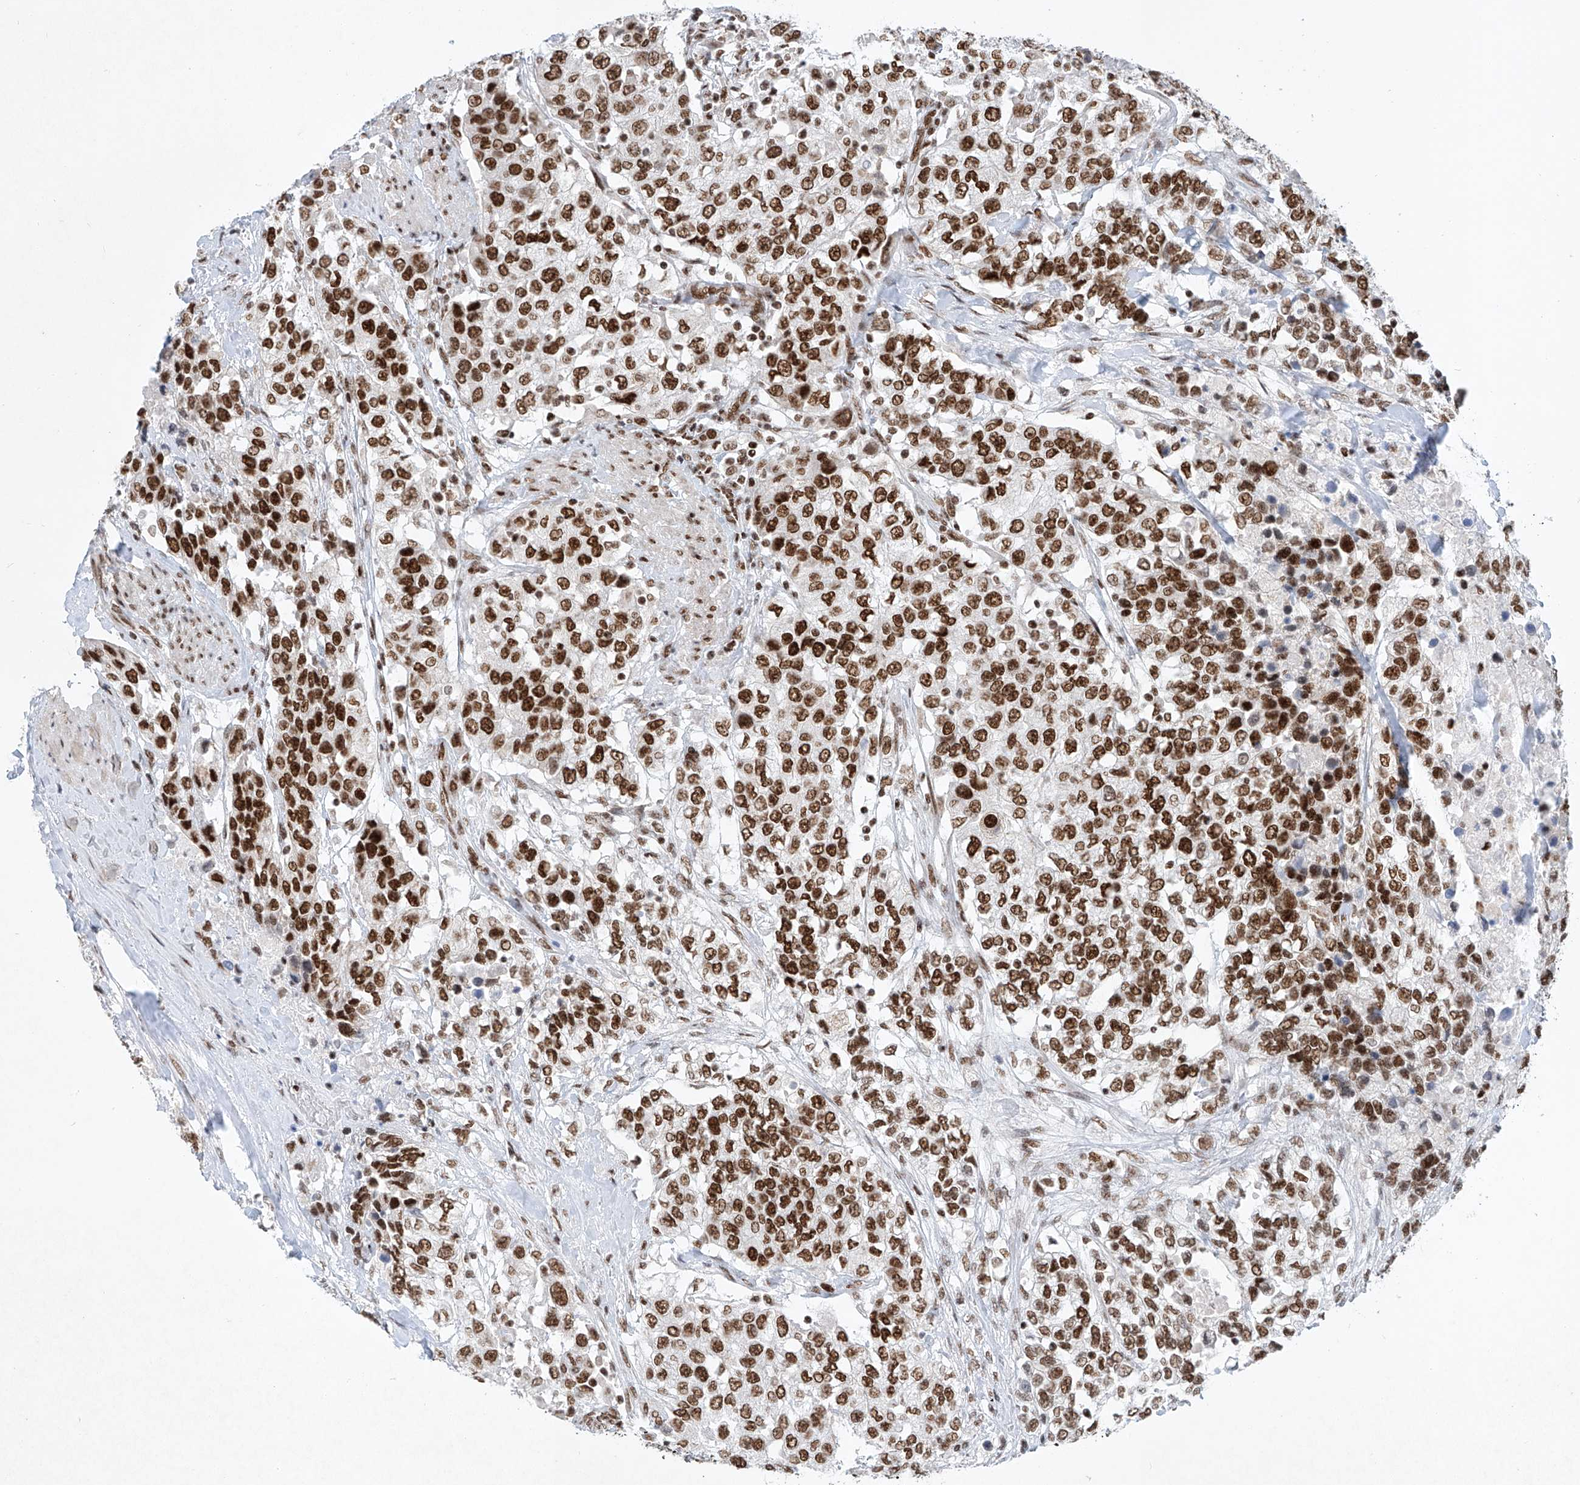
{"staining": {"intensity": "strong", "quantity": ">75%", "location": "nuclear"}, "tissue": "urothelial cancer", "cell_type": "Tumor cells", "image_type": "cancer", "snomed": [{"axis": "morphology", "description": "Urothelial carcinoma, High grade"}, {"axis": "topography", "description": "Urinary bladder"}], "caption": "High-grade urothelial carcinoma stained with a protein marker demonstrates strong staining in tumor cells.", "gene": "TAF4", "patient": {"sex": "female", "age": 80}}